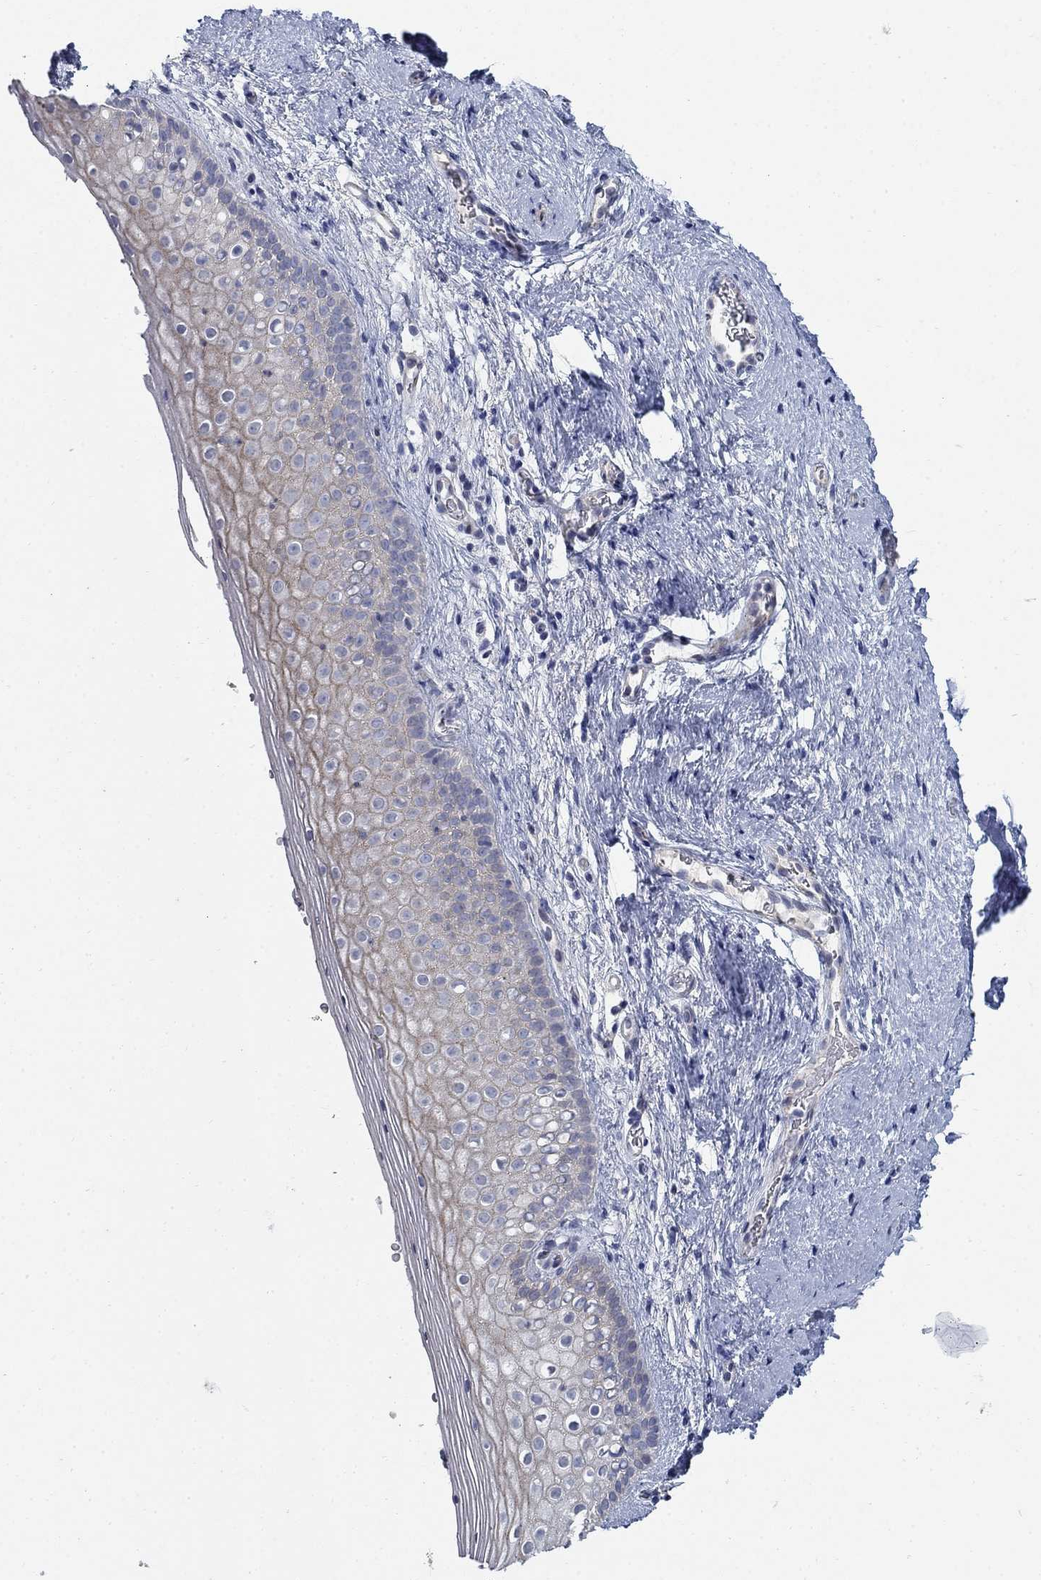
{"staining": {"intensity": "negative", "quantity": "none", "location": "none"}, "tissue": "vagina", "cell_type": "Squamous epithelial cells", "image_type": "normal", "snomed": [{"axis": "morphology", "description": "Normal tissue, NOS"}, {"axis": "topography", "description": "Vagina"}], "caption": "This photomicrograph is of unremarkable vagina stained with IHC to label a protein in brown with the nuclei are counter-stained blue. There is no positivity in squamous epithelial cells. (DAB IHC visualized using brightfield microscopy, high magnification).", "gene": "DNER", "patient": {"sex": "female", "age": 47}}